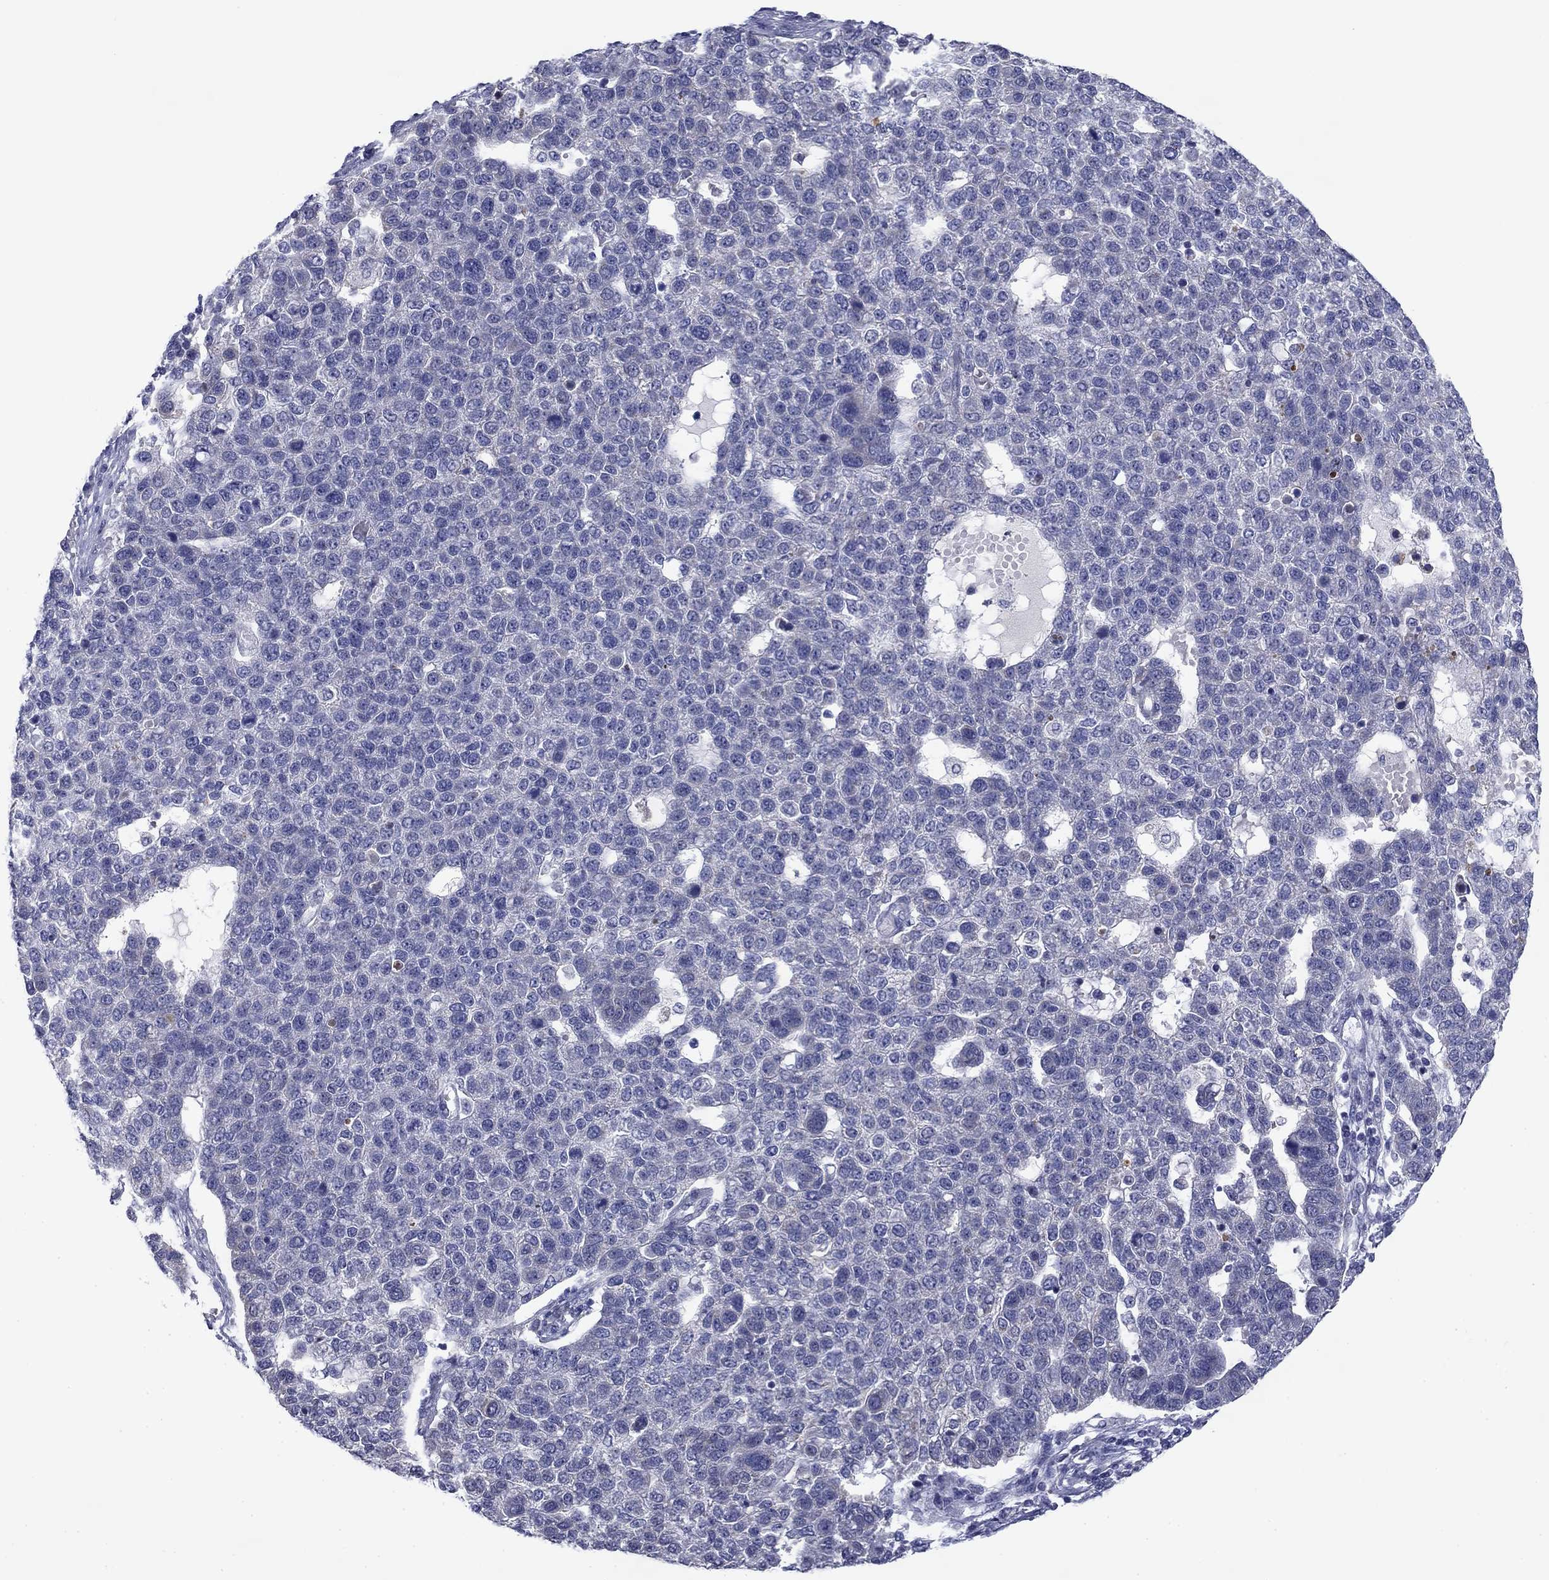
{"staining": {"intensity": "negative", "quantity": "none", "location": "none"}, "tissue": "pancreatic cancer", "cell_type": "Tumor cells", "image_type": "cancer", "snomed": [{"axis": "morphology", "description": "Adenocarcinoma, NOS"}, {"axis": "topography", "description": "Pancreas"}], "caption": "Pancreatic adenocarcinoma was stained to show a protein in brown. There is no significant staining in tumor cells. (IHC, brightfield microscopy, high magnification).", "gene": "SPATA7", "patient": {"sex": "female", "age": 61}}